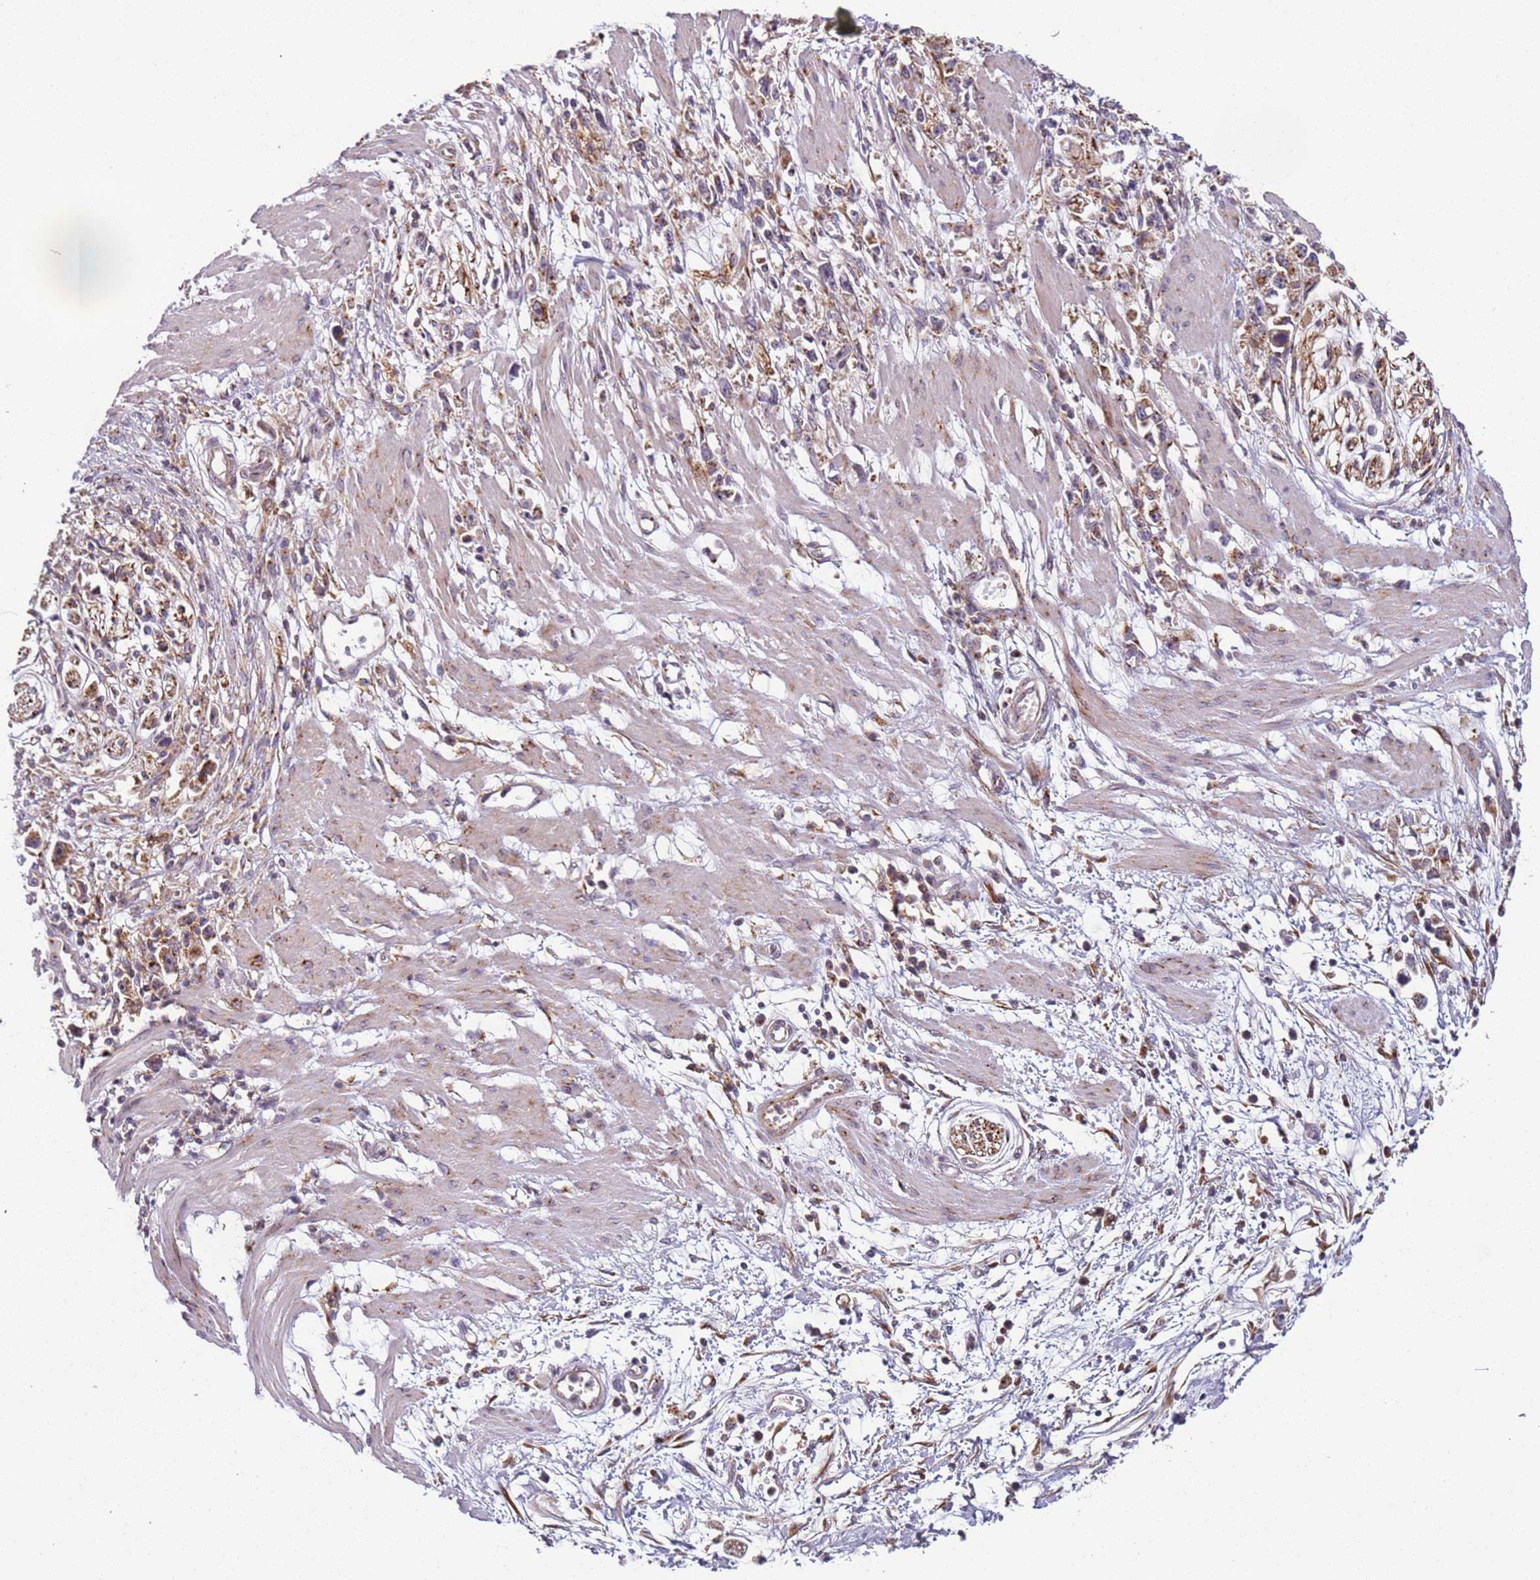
{"staining": {"intensity": "moderate", "quantity": ">75%", "location": "cytoplasmic/membranous"}, "tissue": "stomach cancer", "cell_type": "Tumor cells", "image_type": "cancer", "snomed": [{"axis": "morphology", "description": "Adenocarcinoma, NOS"}, {"axis": "topography", "description": "Stomach"}], "caption": "Moderate cytoplasmic/membranous staining is appreciated in about >75% of tumor cells in stomach cancer. The staining was performed using DAB (3,3'-diaminobenzidine) to visualize the protein expression in brown, while the nuclei were stained in blue with hematoxylin (Magnification: 20x).", "gene": "AKTIP", "patient": {"sex": "female", "age": 59}}